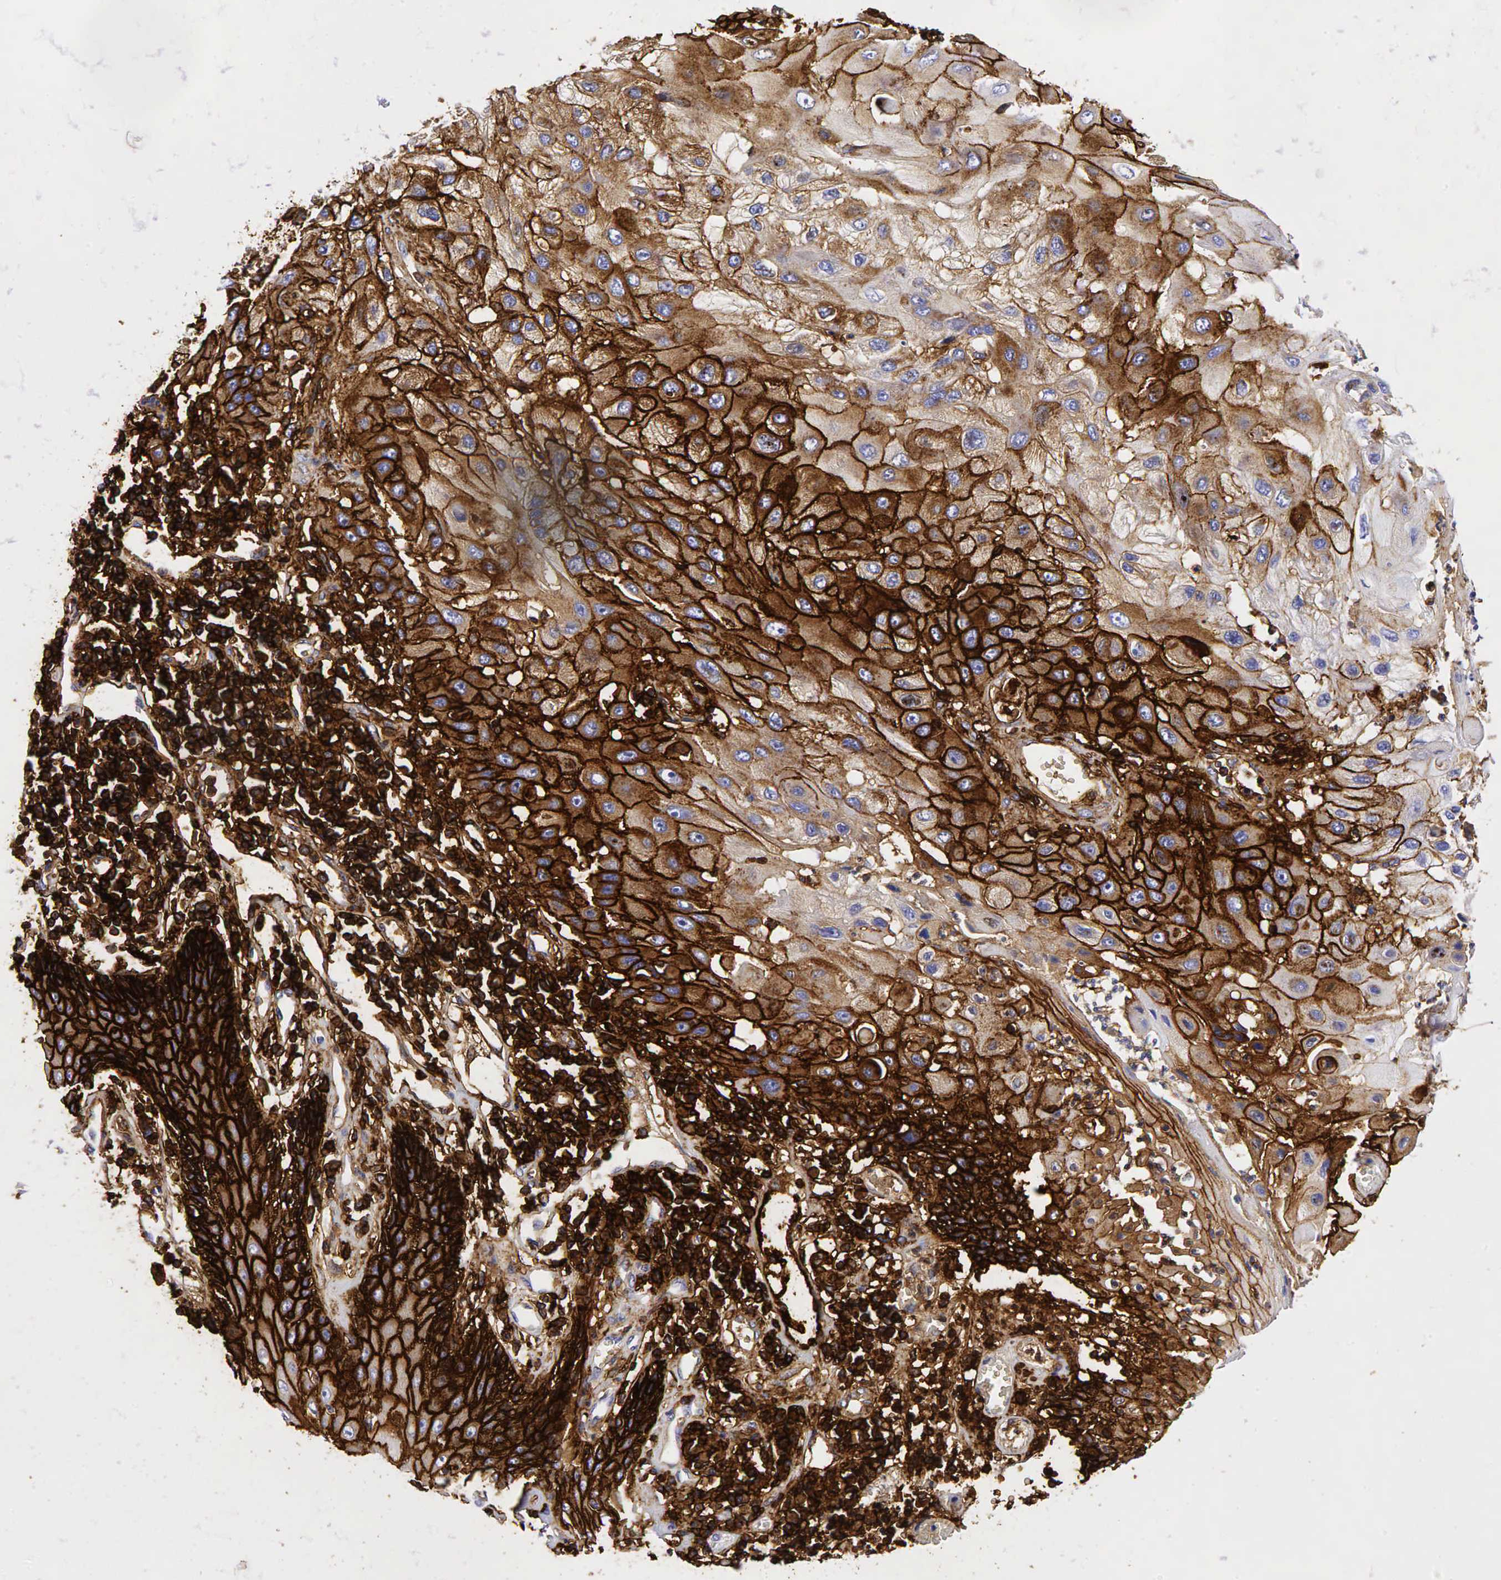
{"staining": {"intensity": "strong", "quantity": ">75%", "location": "cytoplasmic/membranous"}, "tissue": "skin cancer", "cell_type": "Tumor cells", "image_type": "cancer", "snomed": [{"axis": "morphology", "description": "Squamous cell carcinoma, NOS"}, {"axis": "topography", "description": "Skin"}, {"axis": "topography", "description": "Anal"}], "caption": "The micrograph displays immunohistochemical staining of squamous cell carcinoma (skin). There is strong cytoplasmic/membranous positivity is appreciated in approximately >75% of tumor cells. The staining is performed using DAB brown chromogen to label protein expression. The nuclei are counter-stained blue using hematoxylin.", "gene": "CD44", "patient": {"sex": "male", "age": 61}}